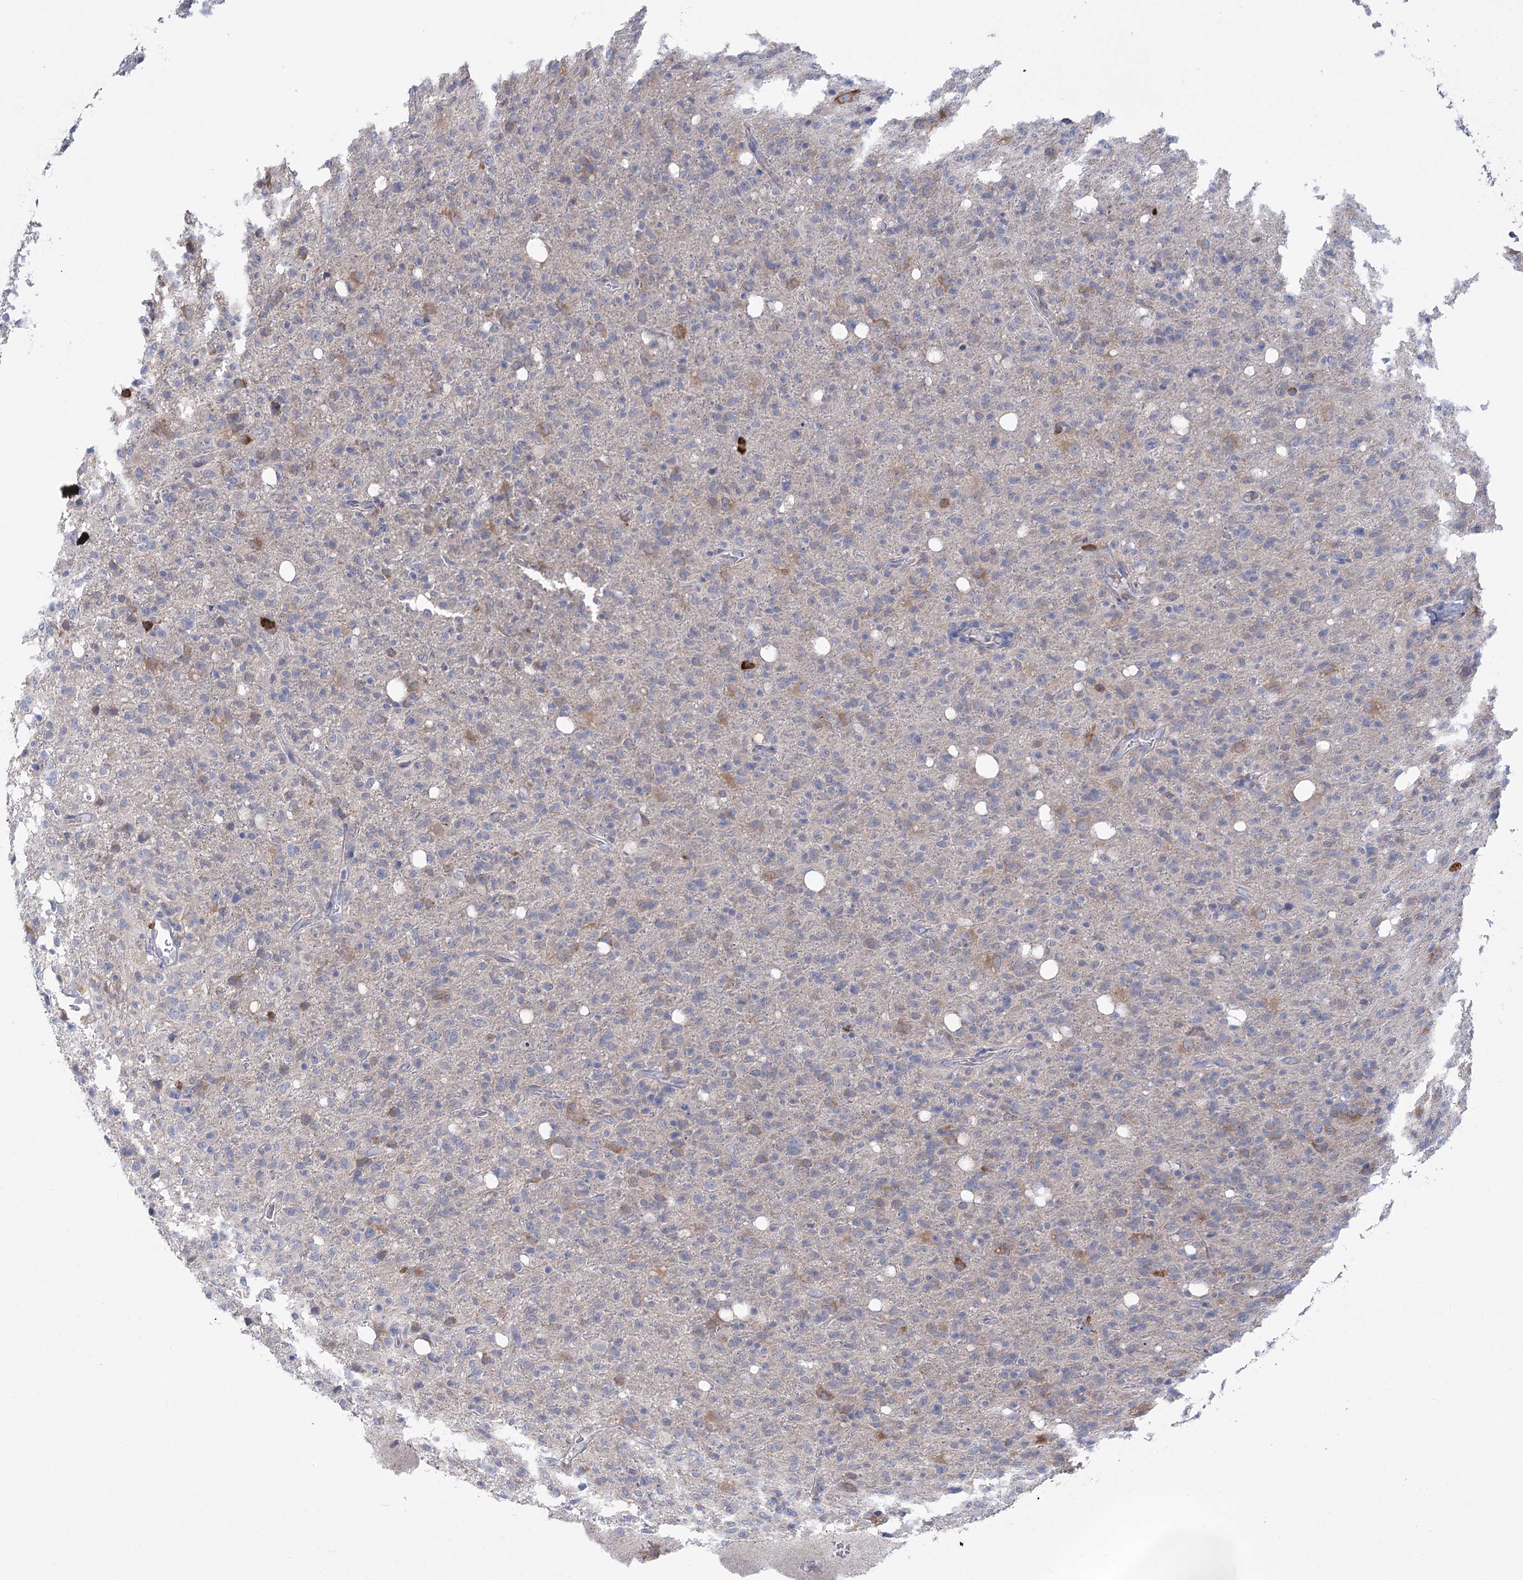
{"staining": {"intensity": "negative", "quantity": "none", "location": "none"}, "tissue": "glioma", "cell_type": "Tumor cells", "image_type": "cancer", "snomed": [{"axis": "morphology", "description": "Glioma, malignant, High grade"}, {"axis": "topography", "description": "Brain"}], "caption": "The histopathology image displays no staining of tumor cells in malignant glioma (high-grade). Brightfield microscopy of immunohistochemistry (IHC) stained with DAB (3,3'-diaminobenzidine) (brown) and hematoxylin (blue), captured at high magnification.", "gene": "METTL24", "patient": {"sex": "female", "age": 57}}